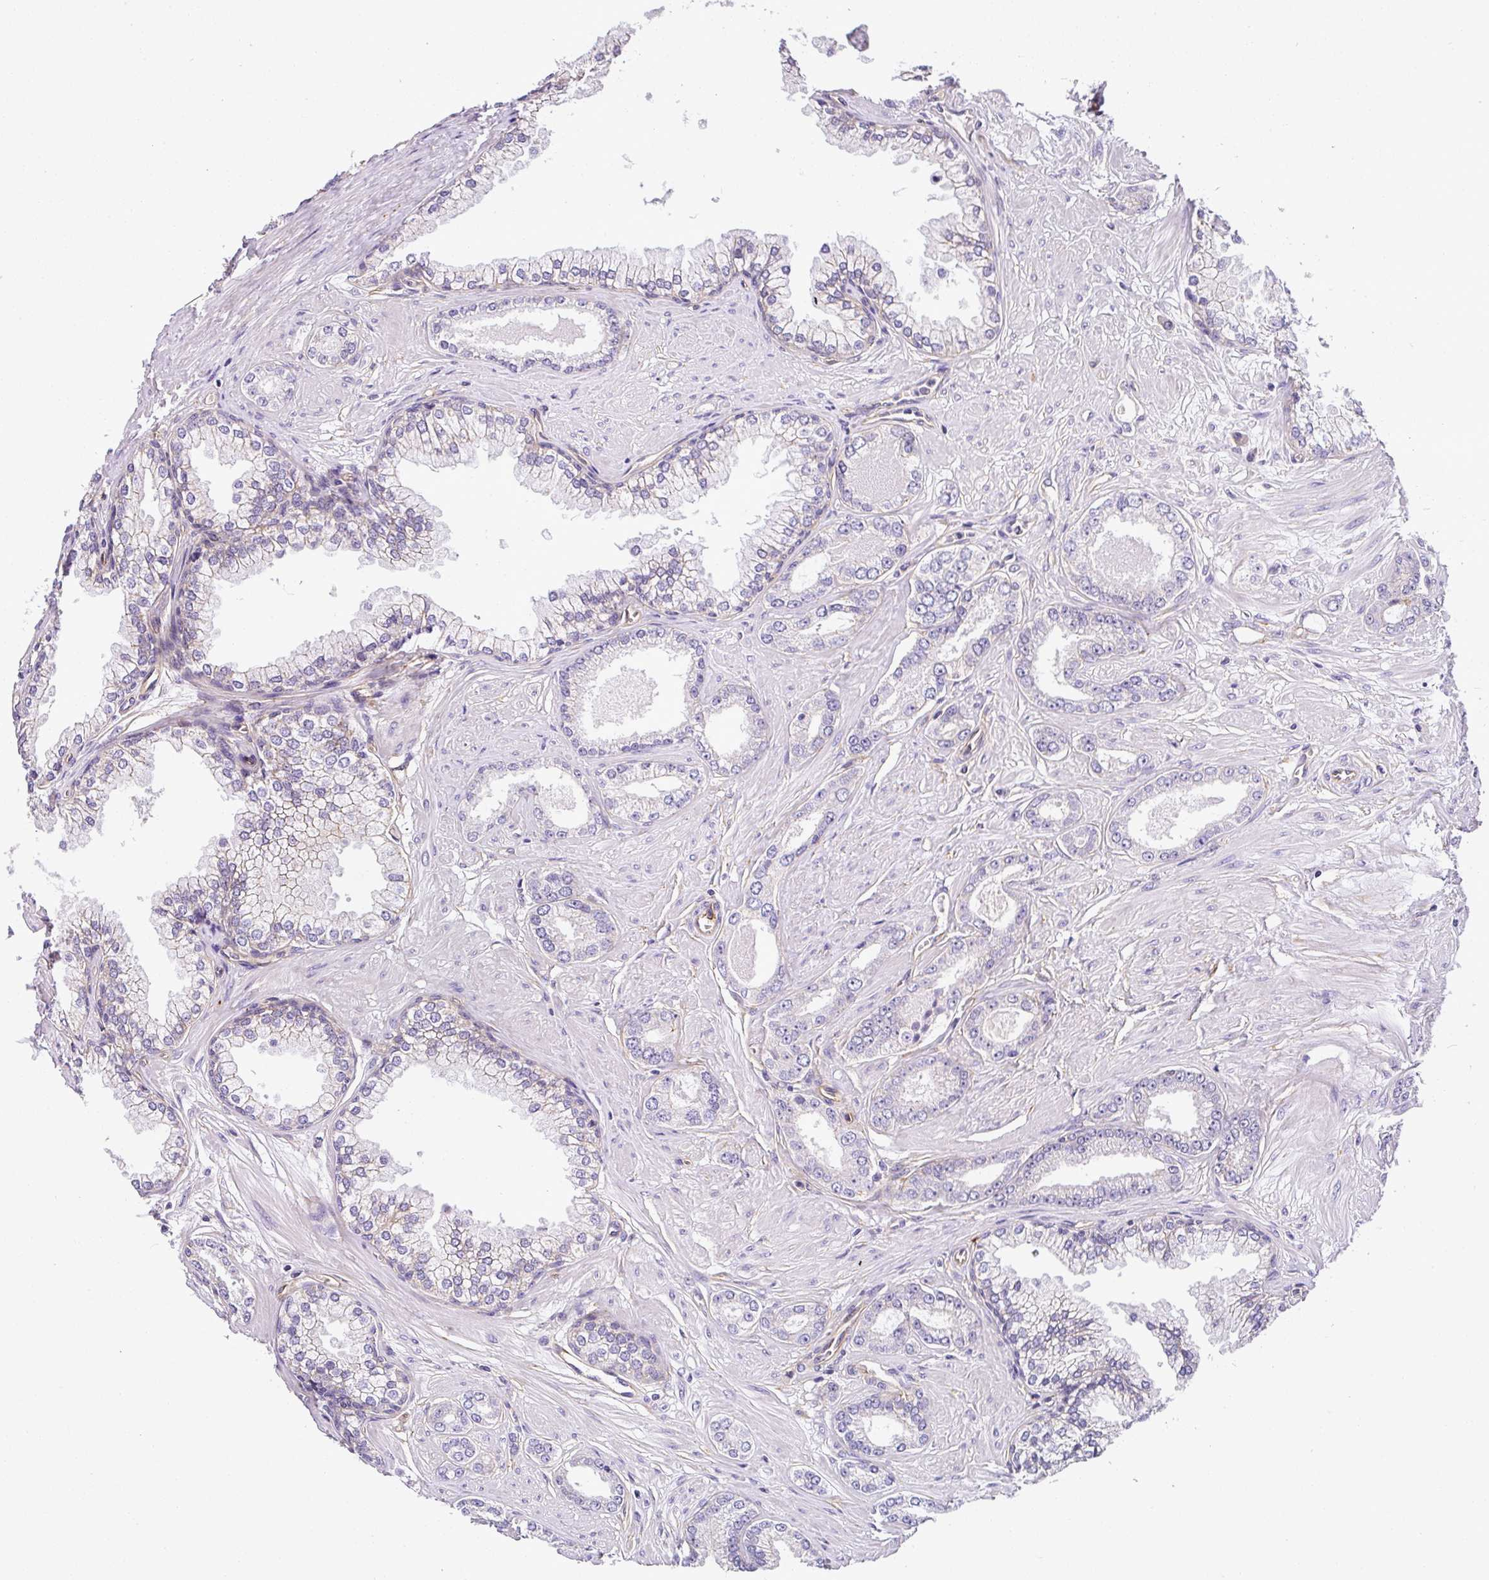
{"staining": {"intensity": "negative", "quantity": "none", "location": "none"}, "tissue": "prostate cancer", "cell_type": "Tumor cells", "image_type": "cancer", "snomed": [{"axis": "morphology", "description": "Adenocarcinoma, Low grade"}, {"axis": "topography", "description": "Prostate"}], "caption": "DAB (3,3'-diaminobenzidine) immunohistochemical staining of prostate cancer (low-grade adenocarcinoma) exhibits no significant staining in tumor cells. Nuclei are stained in blue.", "gene": "OR11H4", "patient": {"sex": "male", "age": 60}}